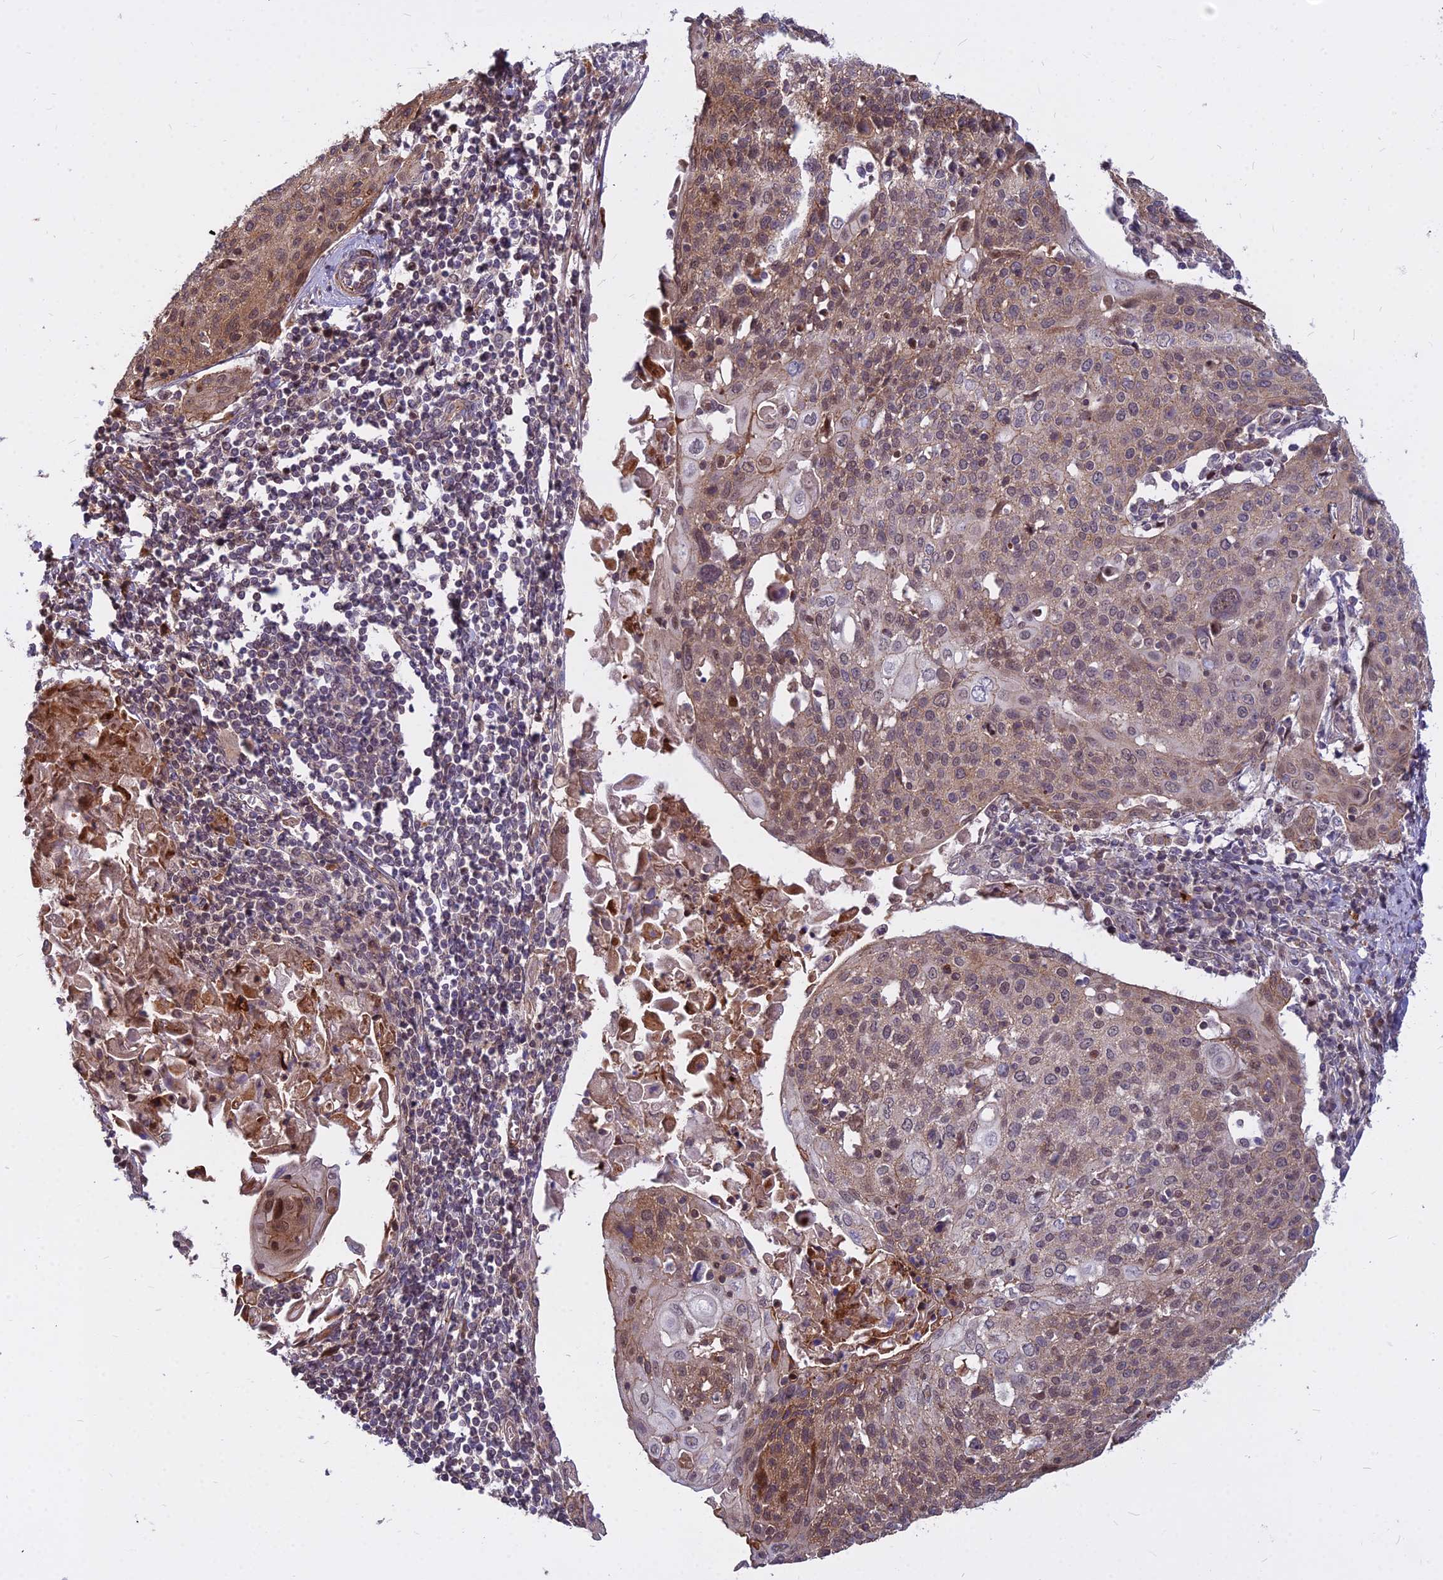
{"staining": {"intensity": "moderate", "quantity": ">75%", "location": "cytoplasmic/membranous"}, "tissue": "cervical cancer", "cell_type": "Tumor cells", "image_type": "cancer", "snomed": [{"axis": "morphology", "description": "Squamous cell carcinoma, NOS"}, {"axis": "topography", "description": "Cervix"}], "caption": "The immunohistochemical stain labels moderate cytoplasmic/membranous positivity in tumor cells of cervical cancer (squamous cell carcinoma) tissue.", "gene": "GLYATL3", "patient": {"sex": "female", "age": 67}}